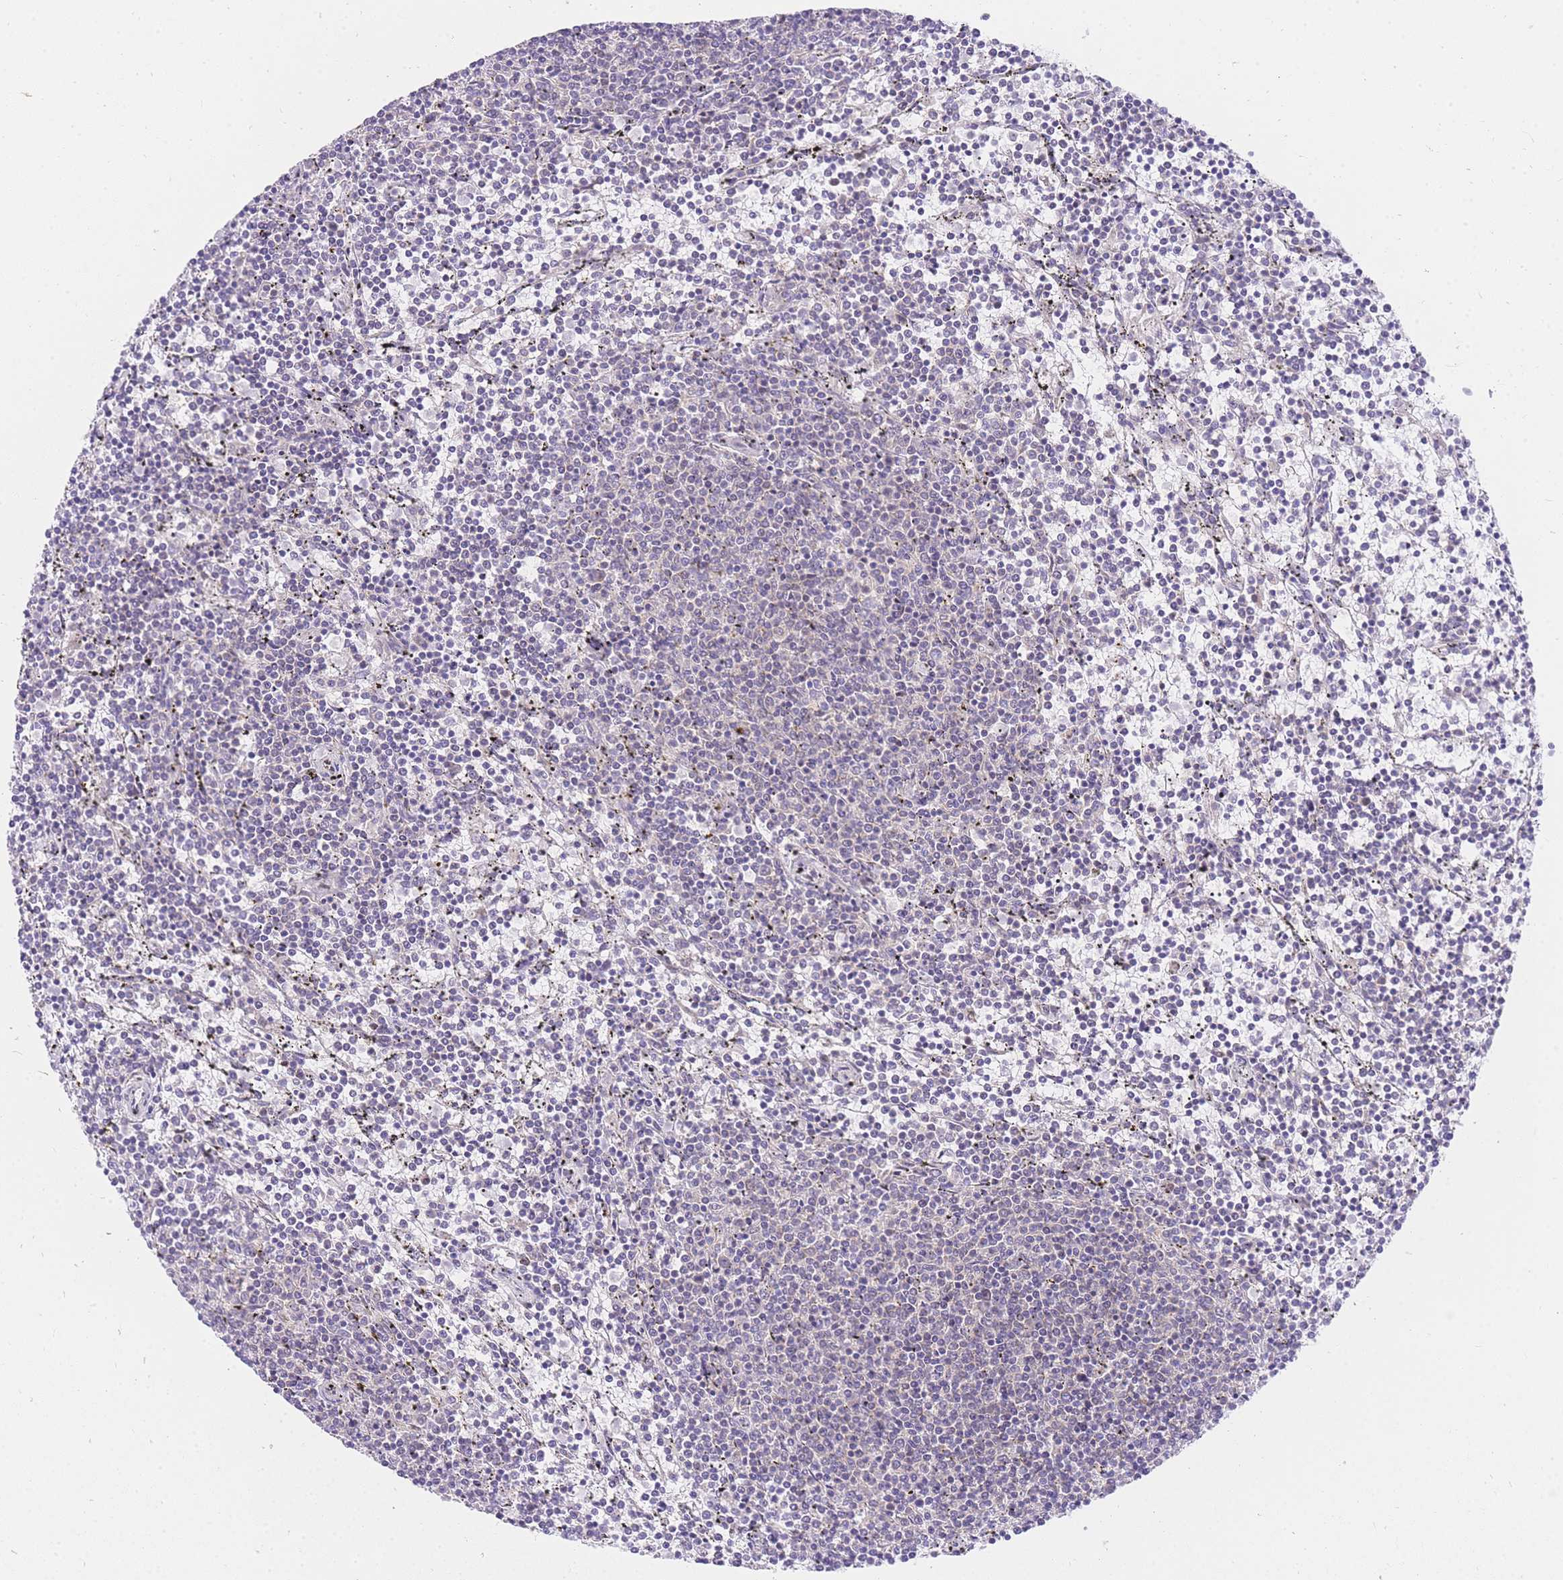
{"staining": {"intensity": "negative", "quantity": "none", "location": "none"}, "tissue": "lymphoma", "cell_type": "Tumor cells", "image_type": "cancer", "snomed": [{"axis": "morphology", "description": "Malignant lymphoma, non-Hodgkin's type, Low grade"}, {"axis": "topography", "description": "Spleen"}], "caption": "Immunohistochemistry (IHC) micrograph of neoplastic tissue: low-grade malignant lymphoma, non-Hodgkin's type stained with DAB (3,3'-diaminobenzidine) shows no significant protein staining in tumor cells.", "gene": "UBXN7", "patient": {"sex": "female", "age": 50}}